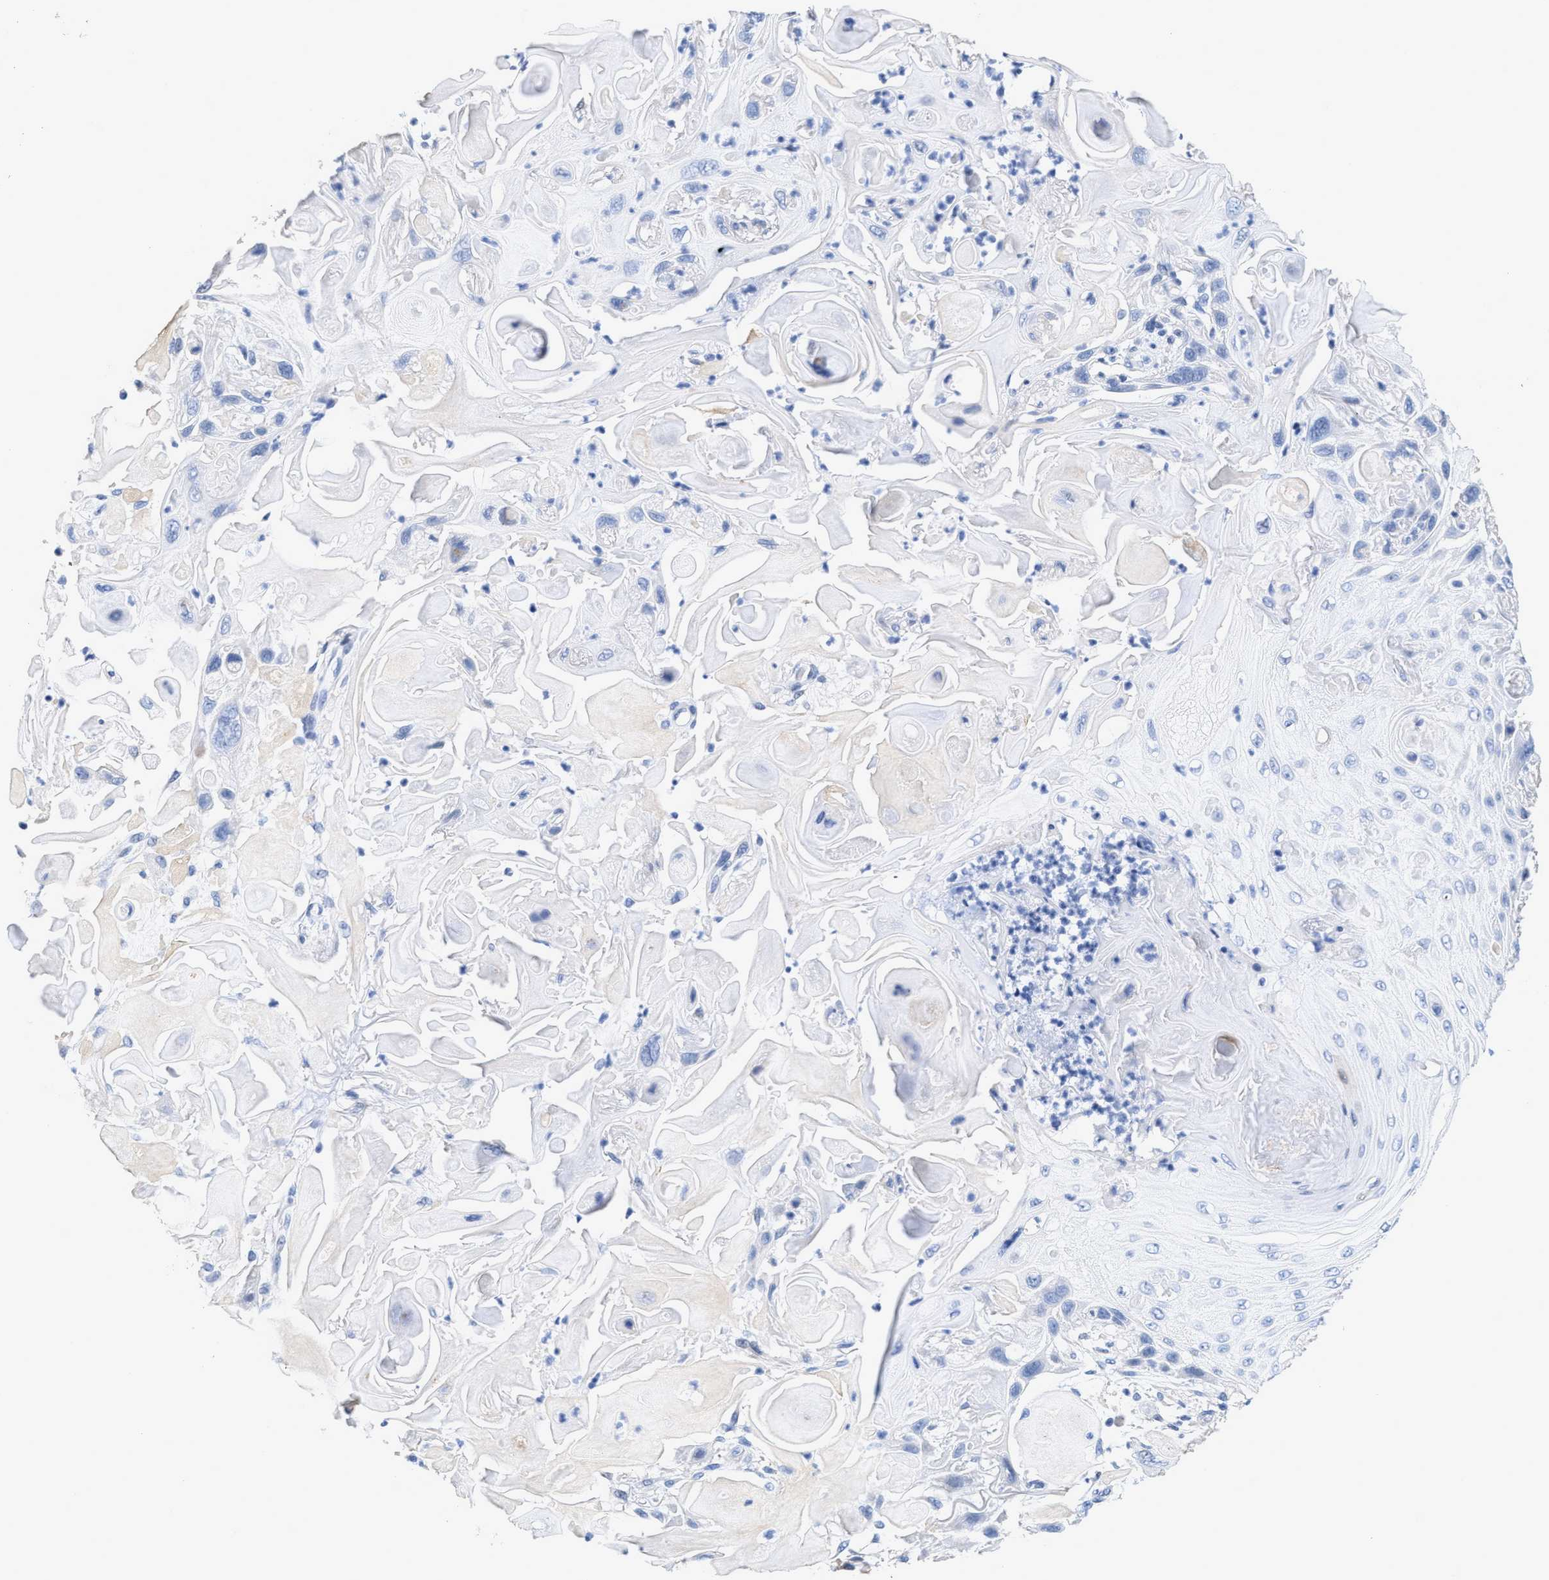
{"staining": {"intensity": "negative", "quantity": "none", "location": "none"}, "tissue": "skin cancer", "cell_type": "Tumor cells", "image_type": "cancer", "snomed": [{"axis": "morphology", "description": "Squamous cell carcinoma, NOS"}, {"axis": "topography", "description": "Skin"}], "caption": "High magnification brightfield microscopy of skin cancer stained with DAB (brown) and counterstained with hematoxylin (blue): tumor cells show no significant positivity.", "gene": "CRYM", "patient": {"sex": "female", "age": 77}}